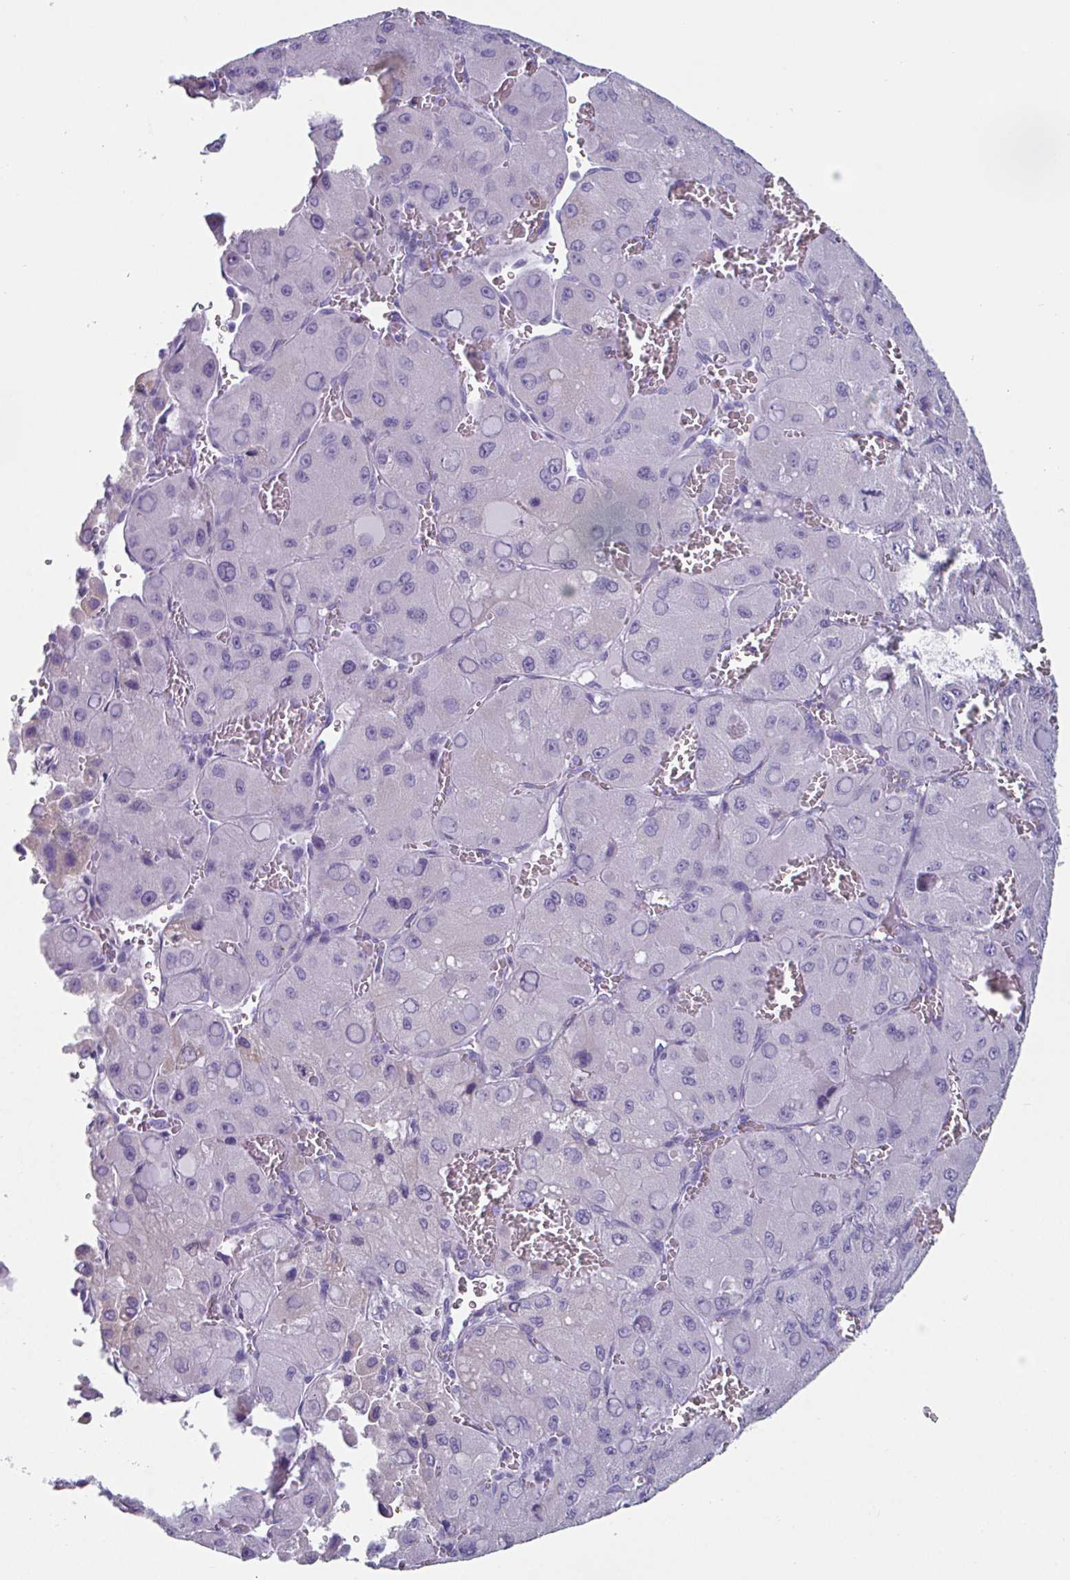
{"staining": {"intensity": "negative", "quantity": "none", "location": "none"}, "tissue": "liver cancer", "cell_type": "Tumor cells", "image_type": "cancer", "snomed": [{"axis": "morphology", "description": "Carcinoma, Hepatocellular, NOS"}, {"axis": "topography", "description": "Liver"}], "caption": "Immunohistochemical staining of liver cancer (hepatocellular carcinoma) demonstrates no significant expression in tumor cells.", "gene": "CREG2", "patient": {"sex": "male", "age": 27}}